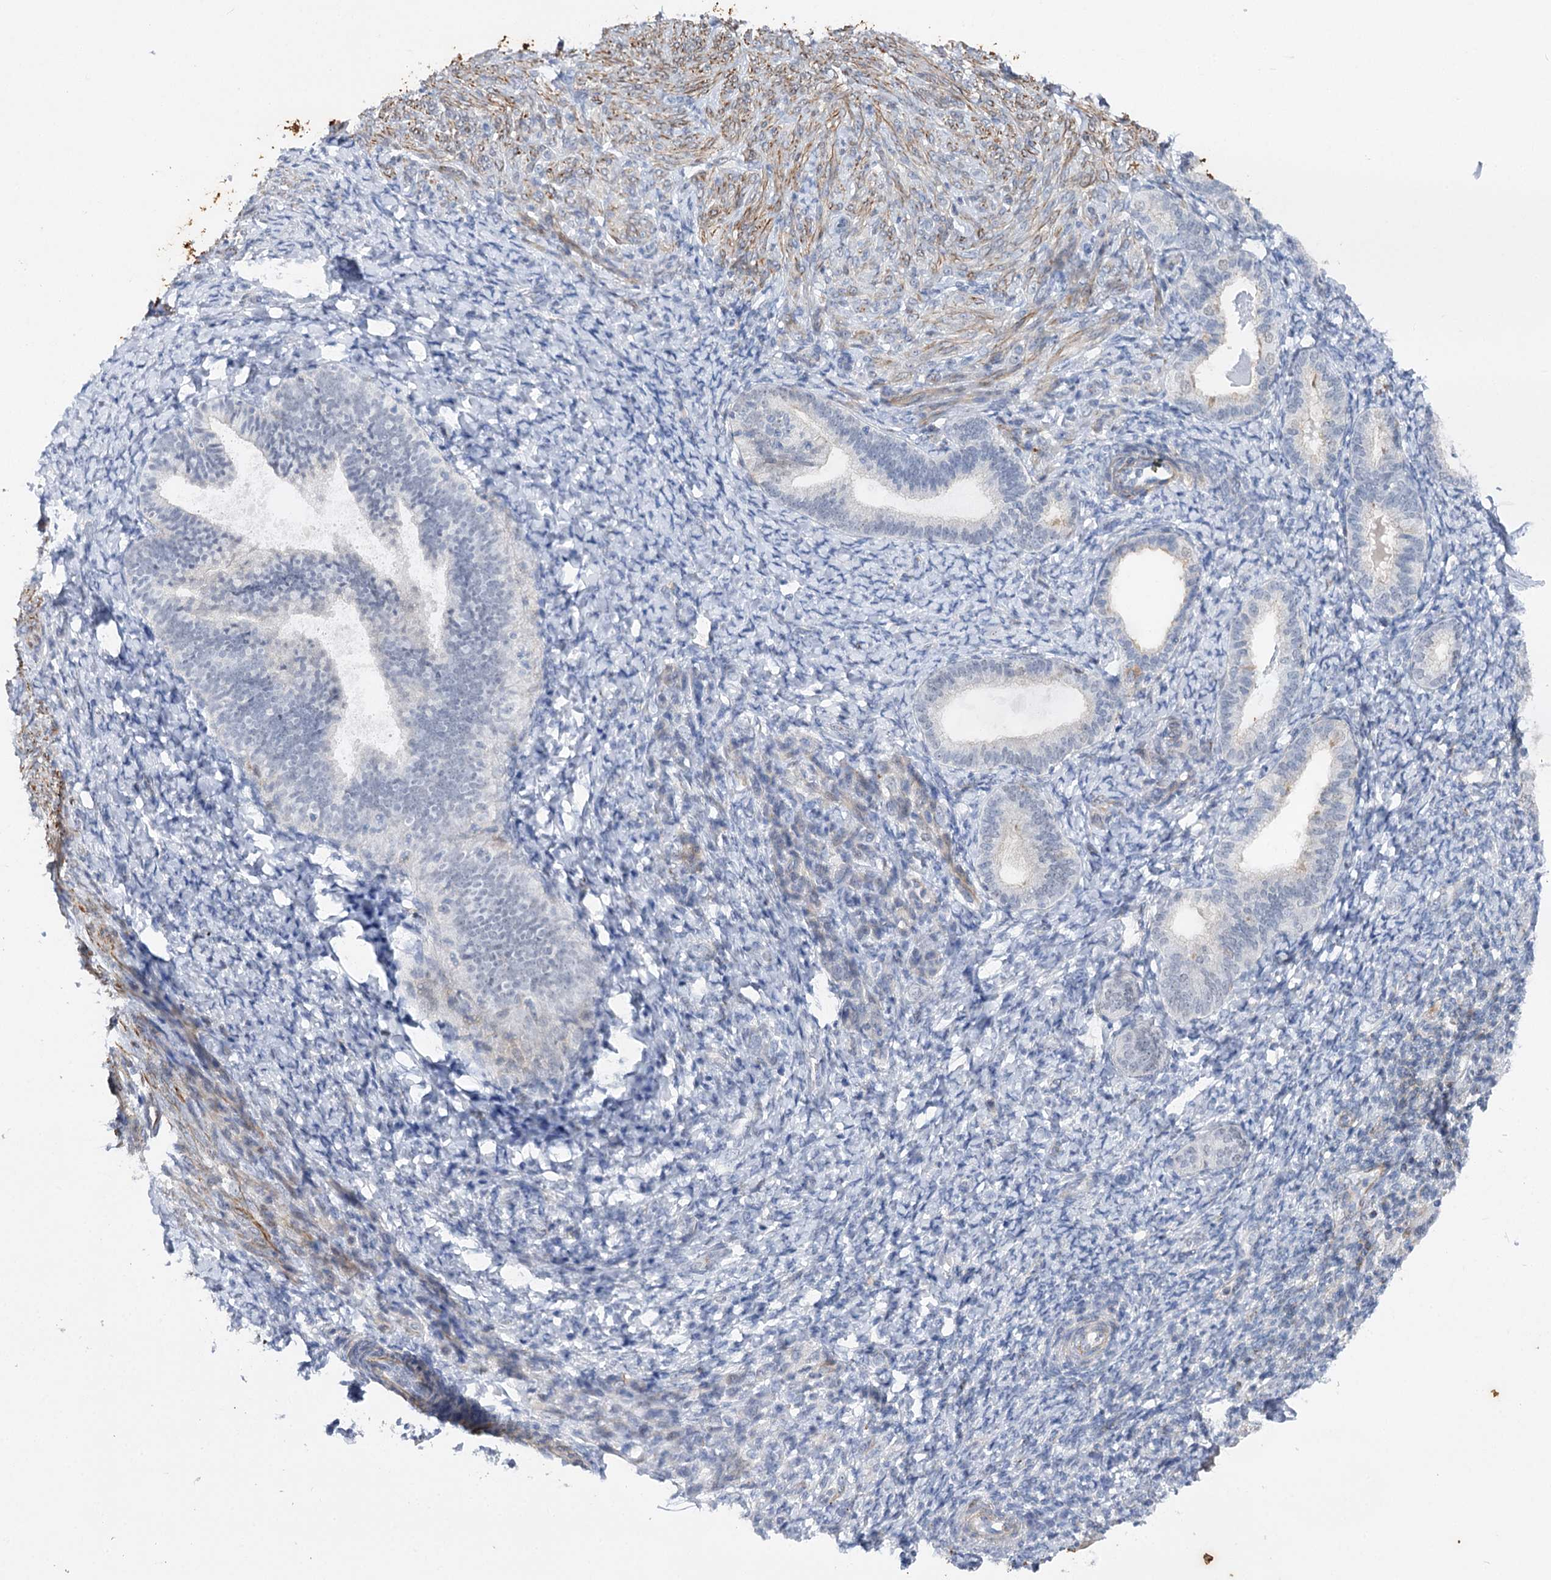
{"staining": {"intensity": "negative", "quantity": "none", "location": "none"}, "tissue": "endometrium", "cell_type": "Cells in endometrial stroma", "image_type": "normal", "snomed": [{"axis": "morphology", "description": "Normal tissue, NOS"}, {"axis": "topography", "description": "Endometrium"}], "caption": "Cells in endometrial stroma show no significant staining in unremarkable endometrium. The staining is performed using DAB brown chromogen with nuclei counter-stained in using hematoxylin.", "gene": "AGXT2", "patient": {"sex": "female", "age": 72}}